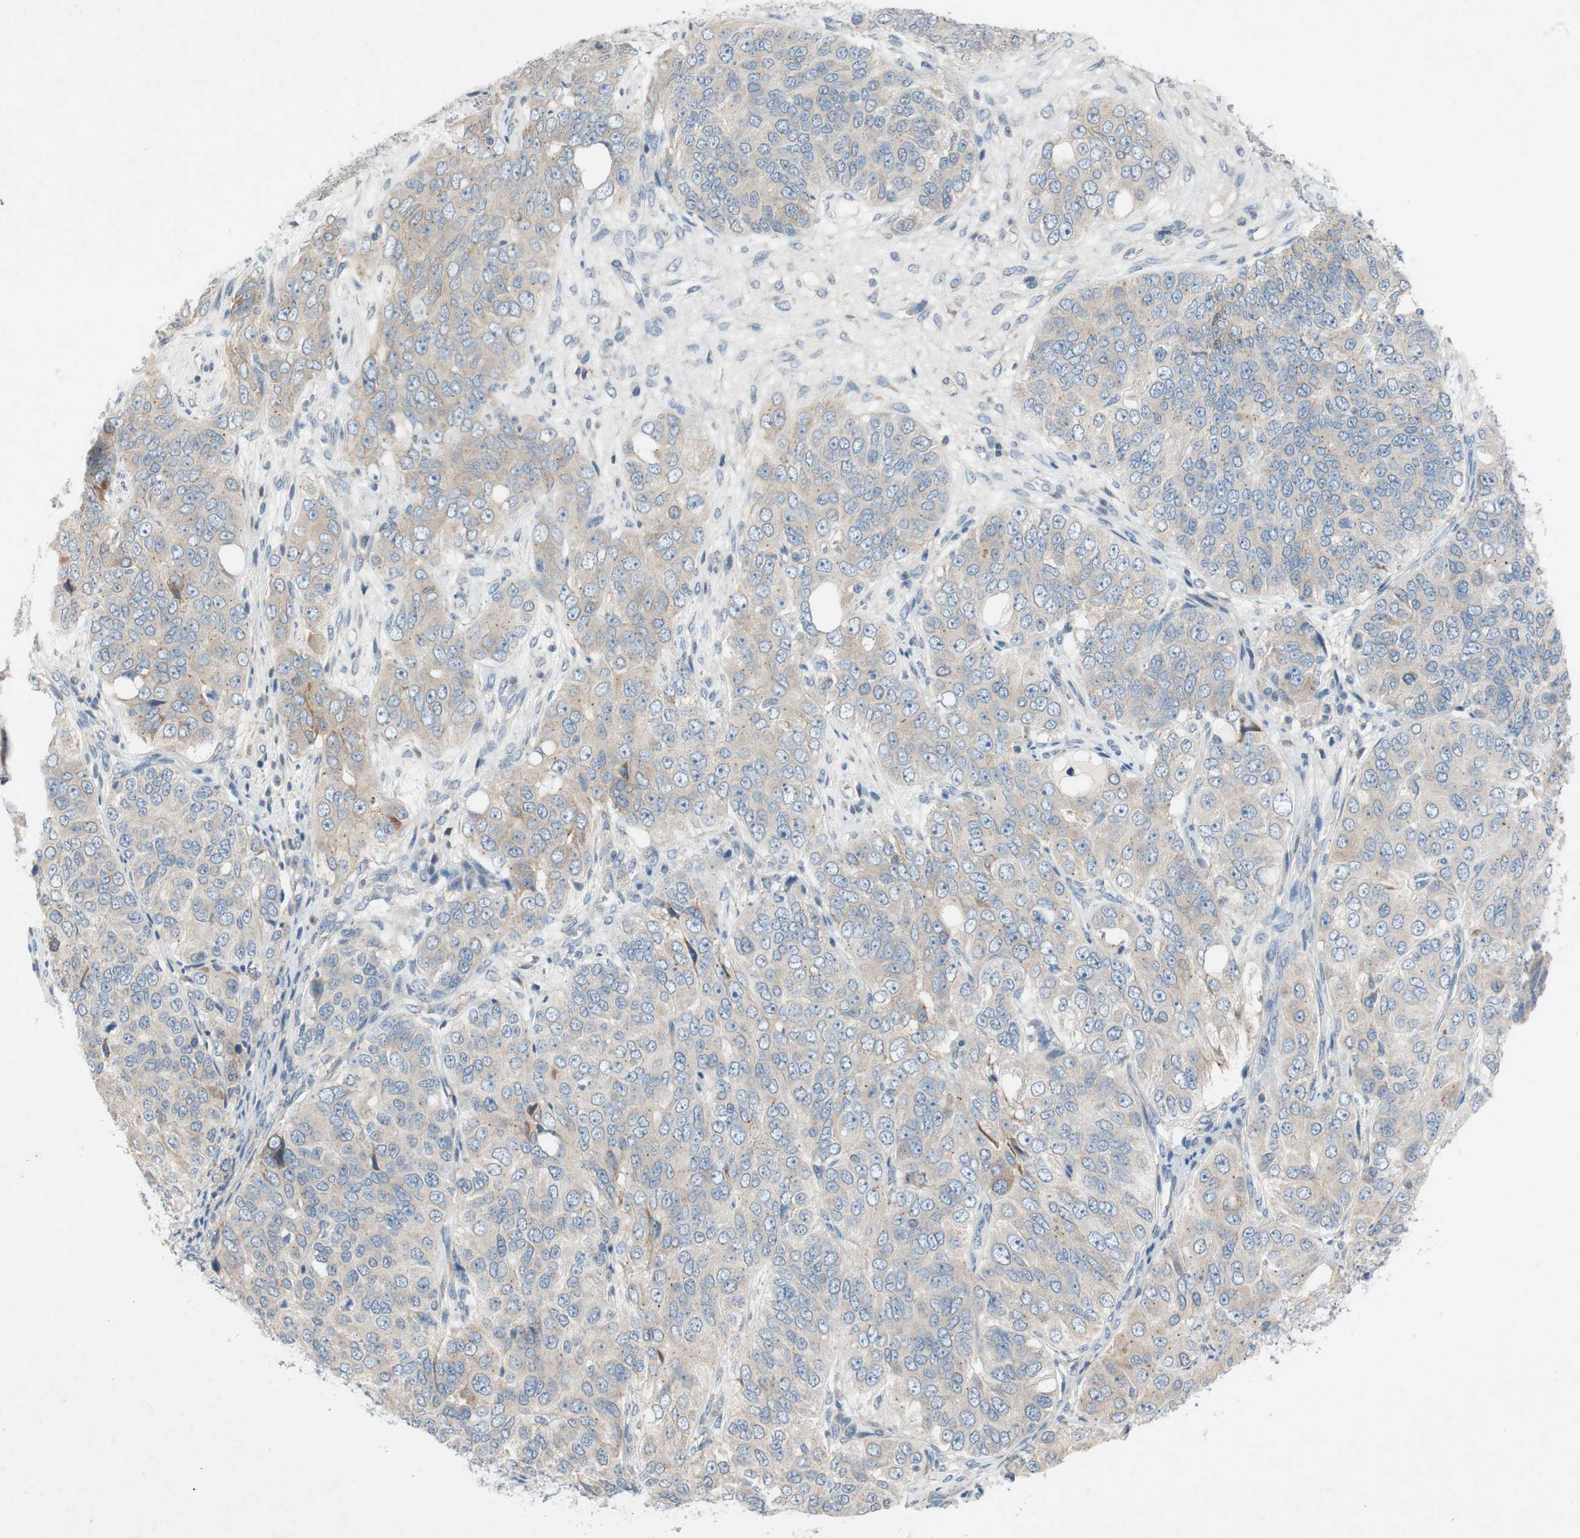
{"staining": {"intensity": "weak", "quantity": ">75%", "location": "cytoplasmic/membranous"}, "tissue": "ovarian cancer", "cell_type": "Tumor cells", "image_type": "cancer", "snomed": [{"axis": "morphology", "description": "Carcinoma, endometroid"}, {"axis": "topography", "description": "Ovary"}], "caption": "Immunohistochemical staining of ovarian endometroid carcinoma displays low levels of weak cytoplasmic/membranous staining in about >75% of tumor cells. The protein is shown in brown color, while the nuclei are stained blue.", "gene": "ADD2", "patient": {"sex": "female", "age": 51}}